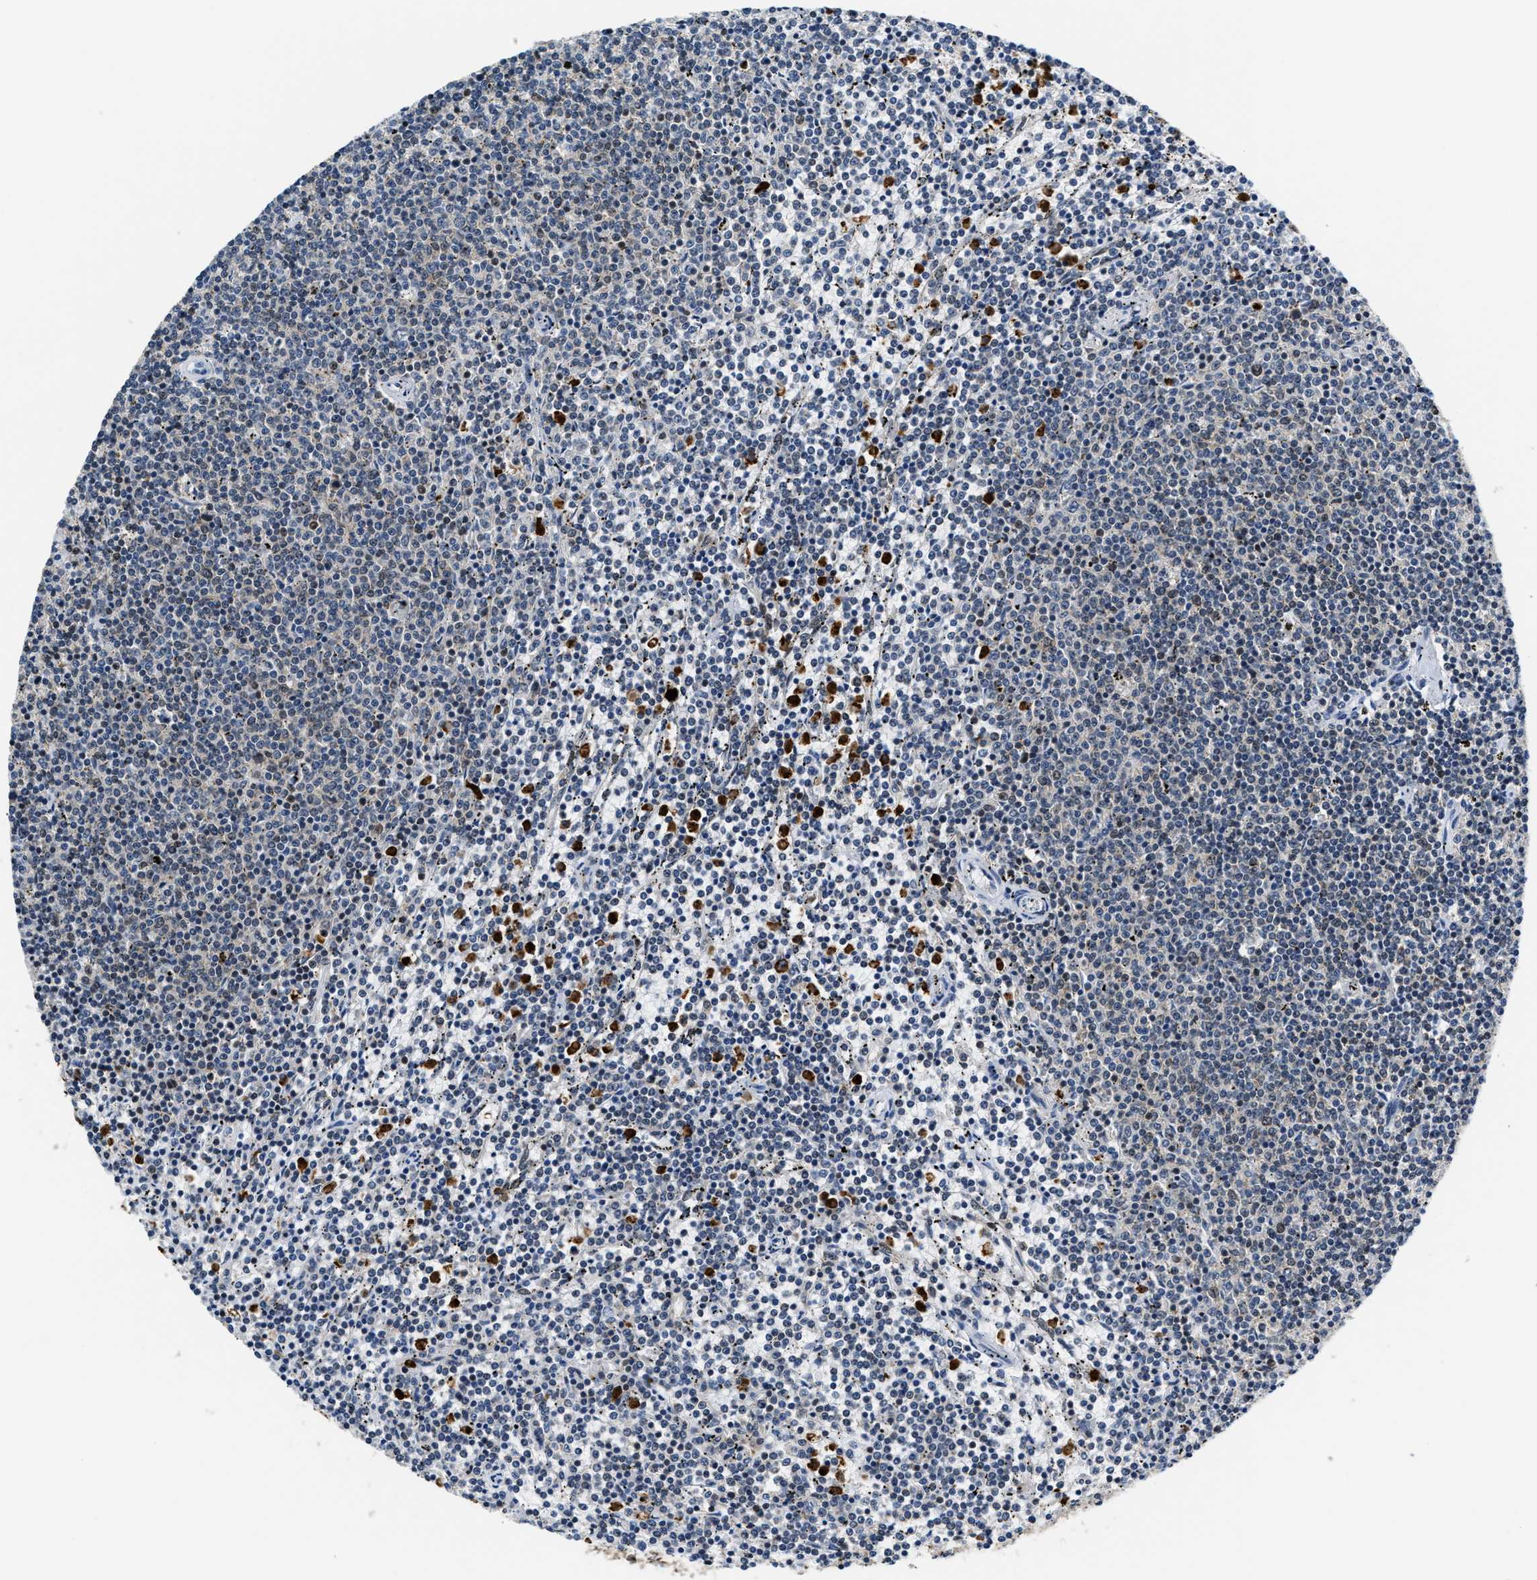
{"staining": {"intensity": "negative", "quantity": "none", "location": "none"}, "tissue": "lymphoma", "cell_type": "Tumor cells", "image_type": "cancer", "snomed": [{"axis": "morphology", "description": "Malignant lymphoma, non-Hodgkin's type, Low grade"}, {"axis": "topography", "description": "Spleen"}], "caption": "IHC histopathology image of human lymphoma stained for a protein (brown), which displays no staining in tumor cells.", "gene": "CCNDBP1", "patient": {"sex": "female", "age": 50}}